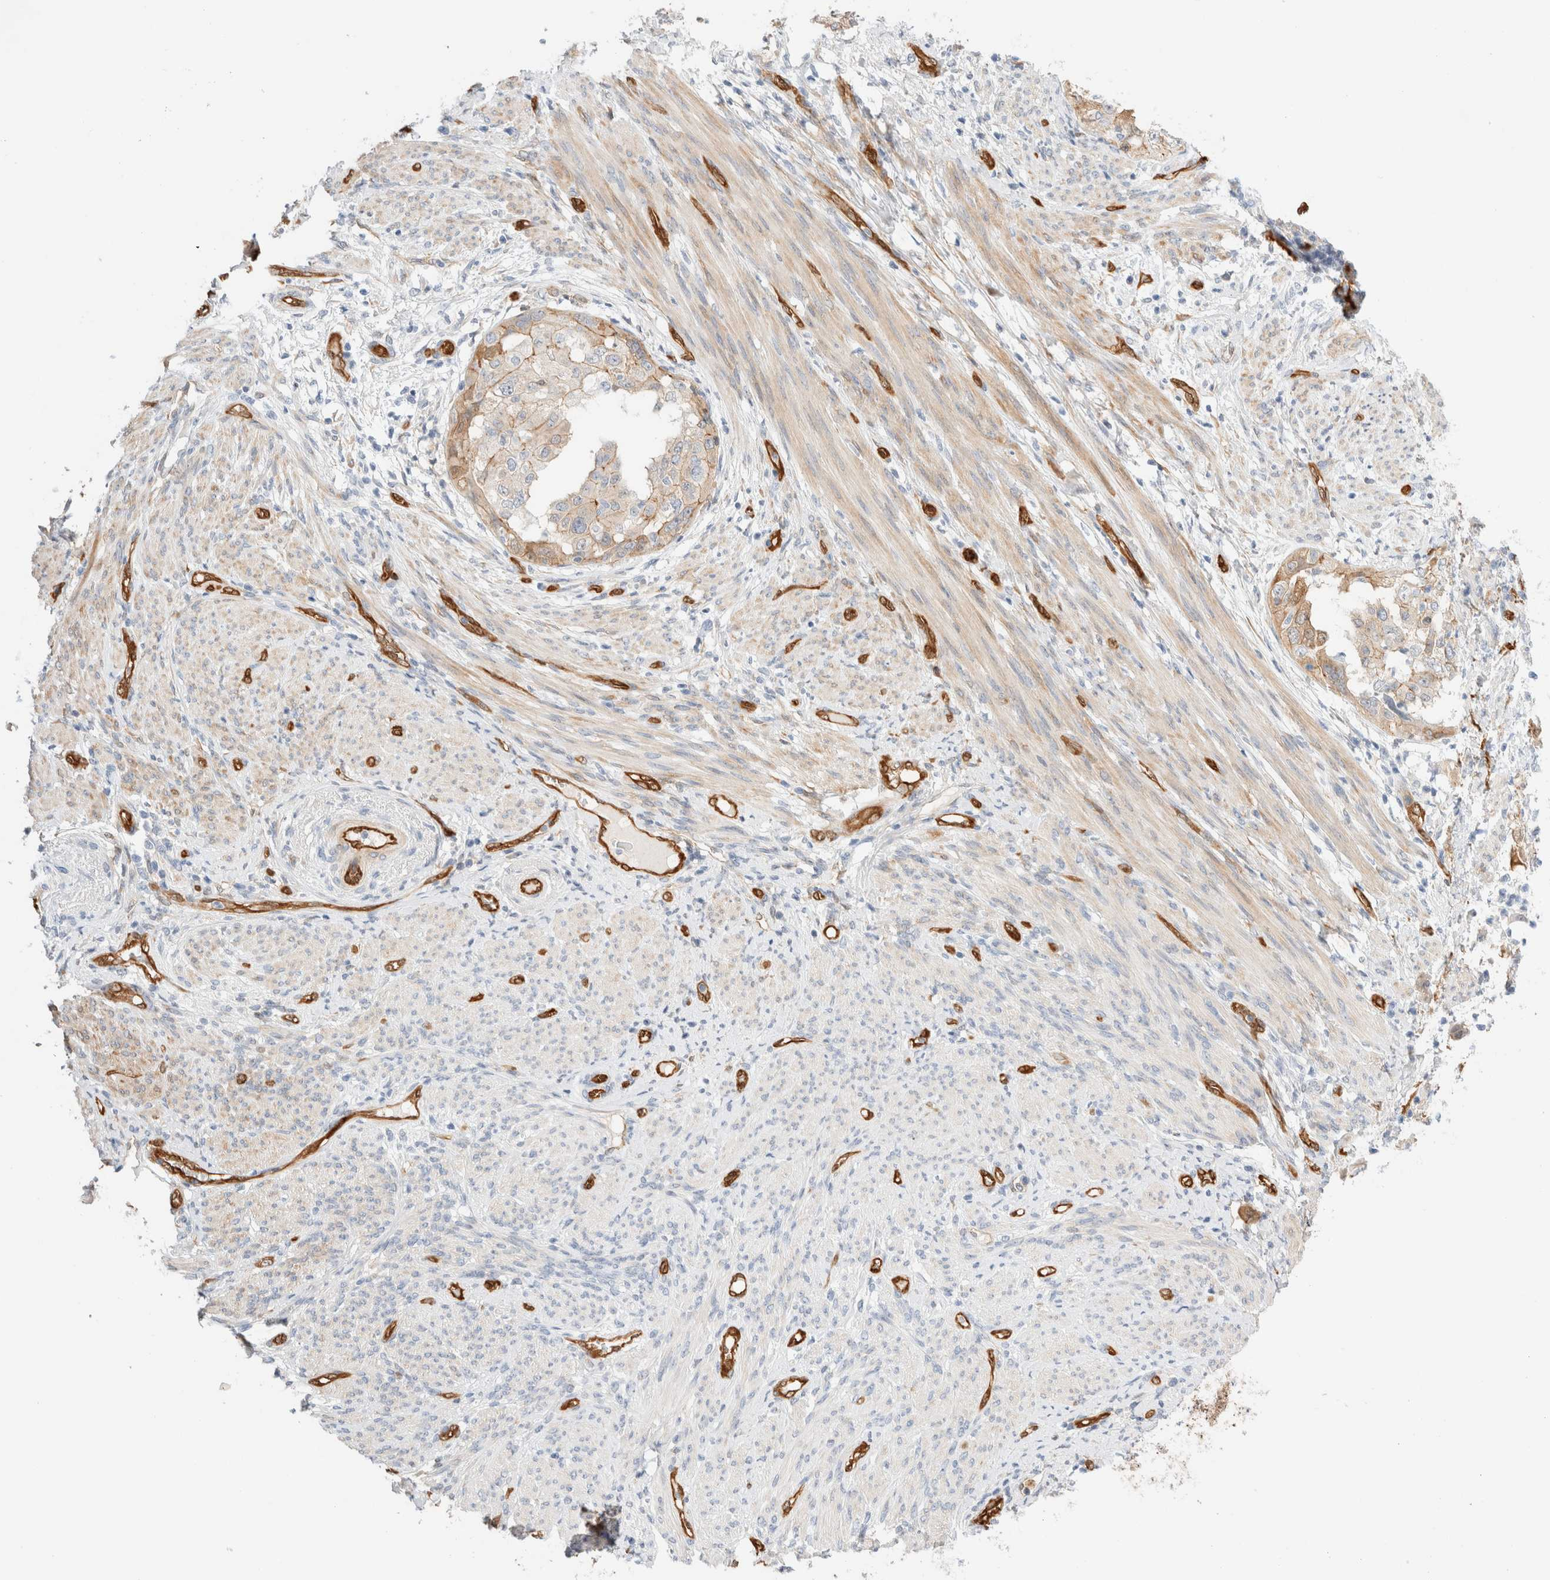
{"staining": {"intensity": "weak", "quantity": "25%-75%", "location": "cytoplasmic/membranous"}, "tissue": "endometrial cancer", "cell_type": "Tumor cells", "image_type": "cancer", "snomed": [{"axis": "morphology", "description": "Adenocarcinoma, NOS"}, {"axis": "topography", "description": "Endometrium"}], "caption": "Protein staining of endometrial cancer tissue shows weak cytoplasmic/membranous staining in about 25%-75% of tumor cells. (Brightfield microscopy of DAB IHC at high magnification).", "gene": "LMCD1", "patient": {"sex": "female", "age": 85}}